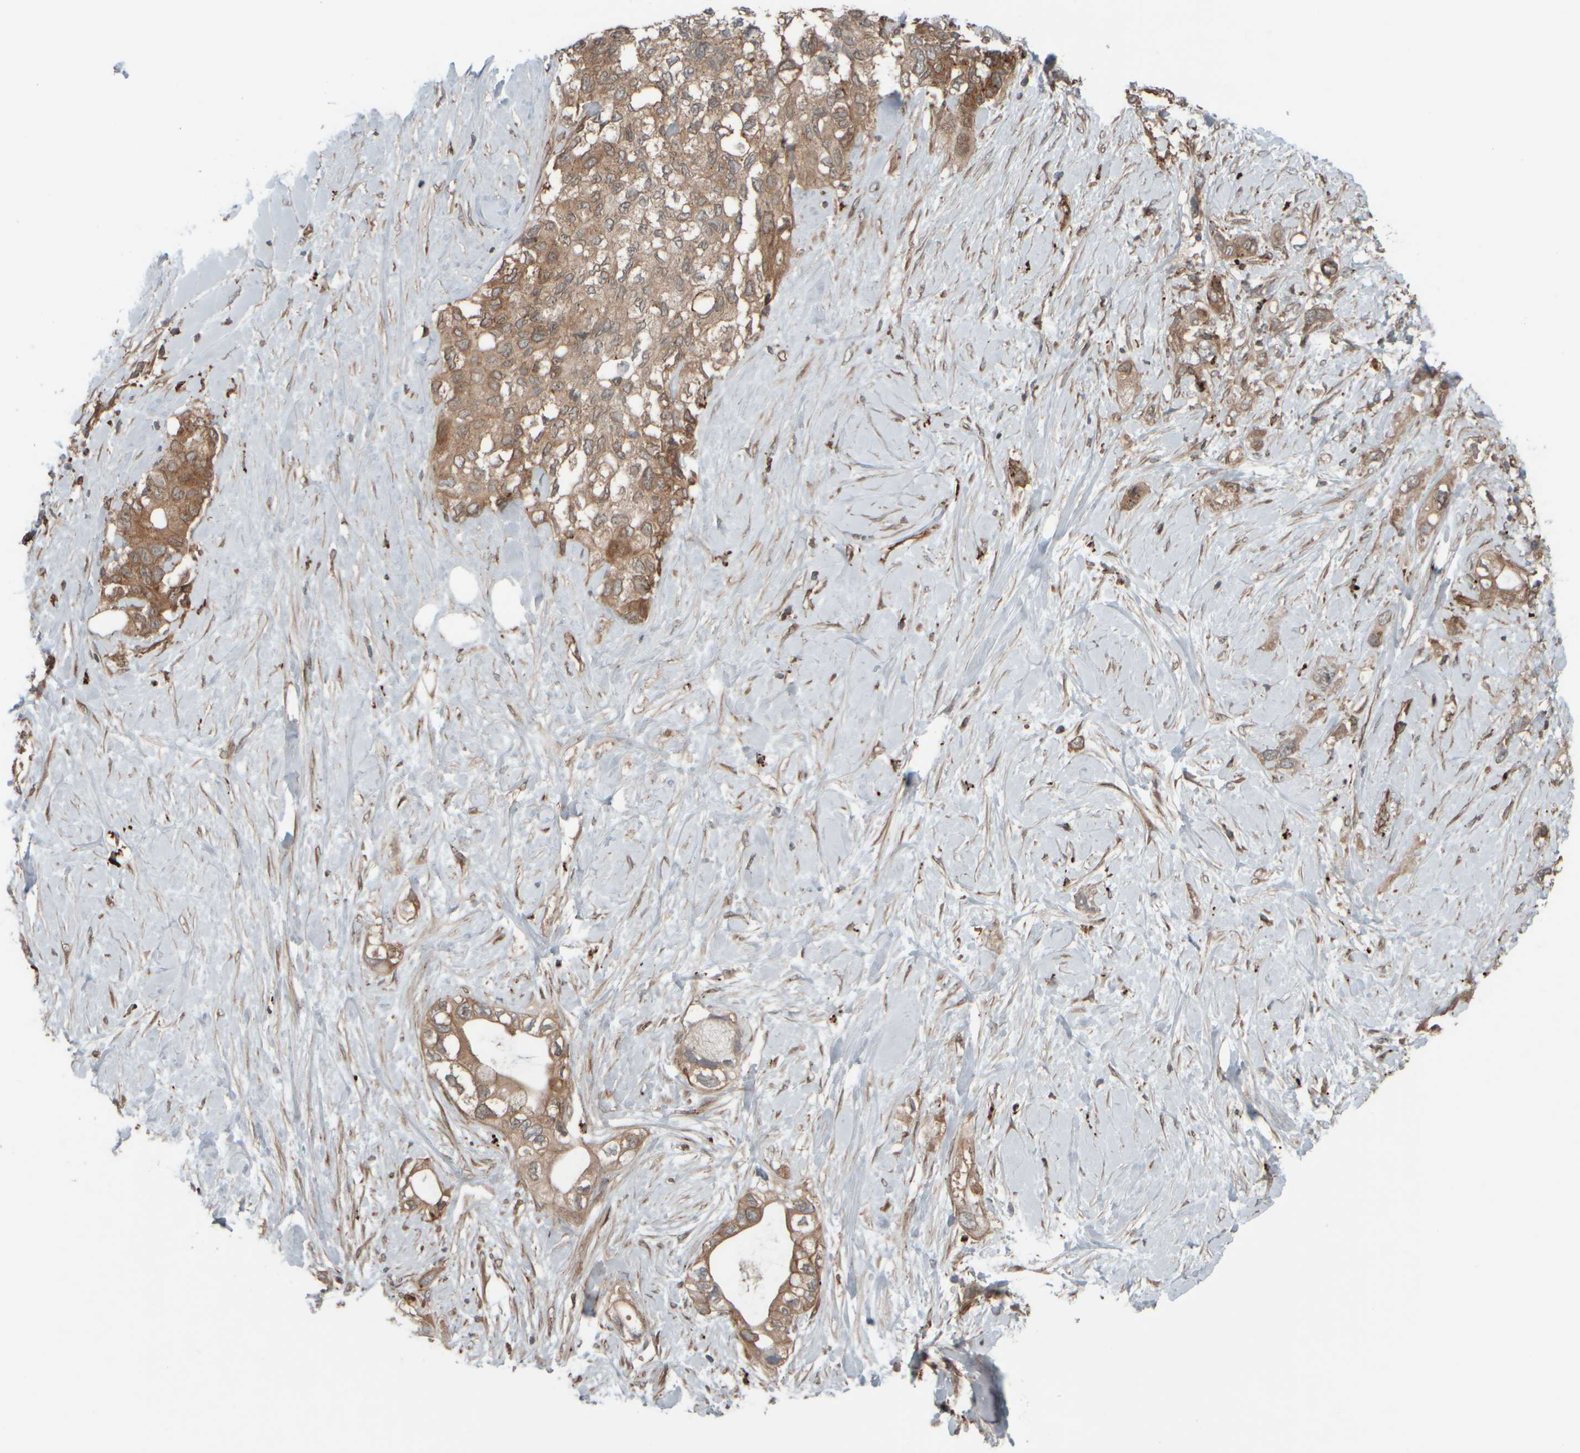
{"staining": {"intensity": "moderate", "quantity": ">75%", "location": "cytoplasmic/membranous"}, "tissue": "pancreatic cancer", "cell_type": "Tumor cells", "image_type": "cancer", "snomed": [{"axis": "morphology", "description": "Adenocarcinoma, NOS"}, {"axis": "topography", "description": "Pancreas"}], "caption": "The micrograph demonstrates staining of adenocarcinoma (pancreatic), revealing moderate cytoplasmic/membranous protein expression (brown color) within tumor cells. Nuclei are stained in blue.", "gene": "GIGYF1", "patient": {"sex": "female", "age": 56}}